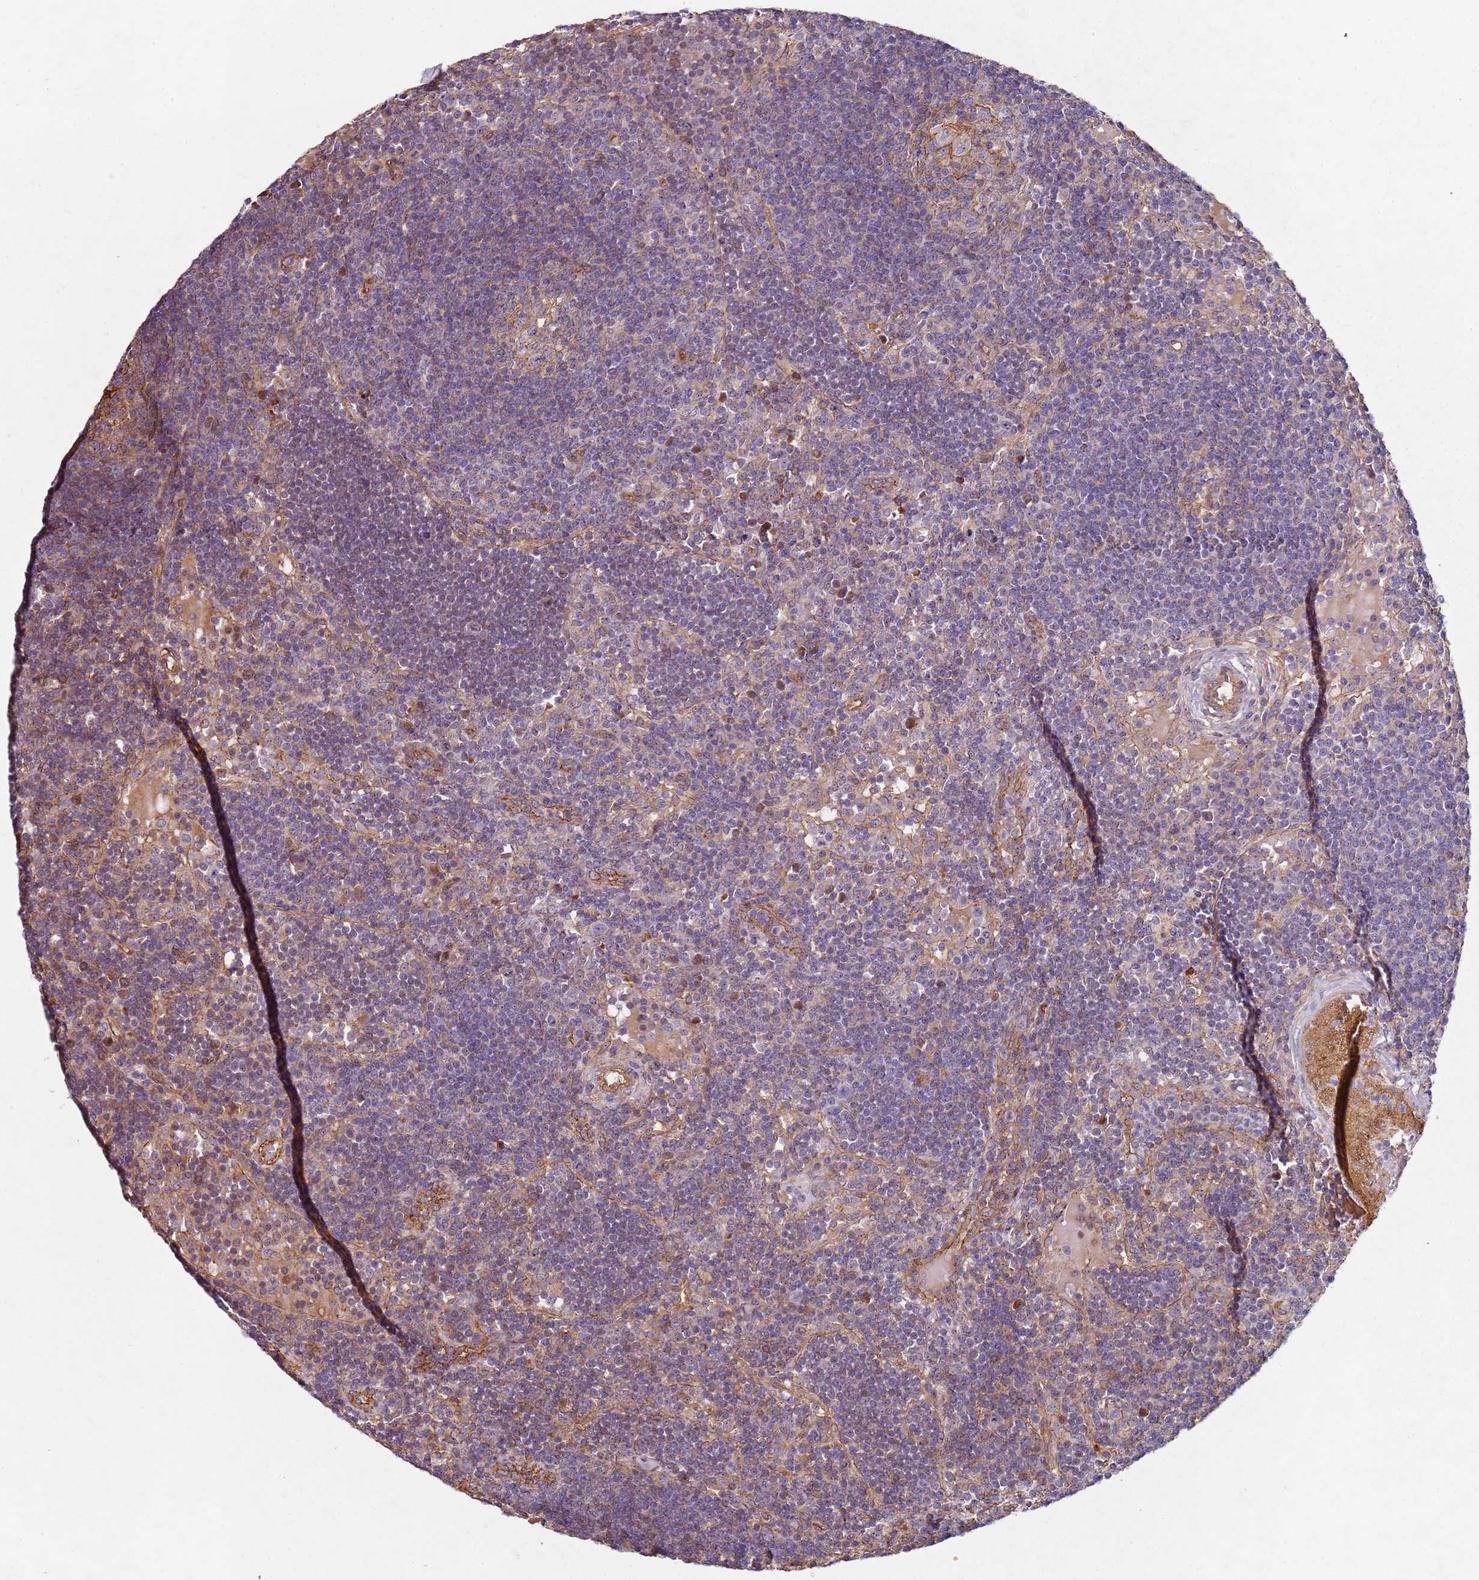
{"staining": {"intensity": "negative", "quantity": "none", "location": "none"}, "tissue": "lymph node", "cell_type": "Germinal center cells", "image_type": "normal", "snomed": [{"axis": "morphology", "description": "Normal tissue, NOS"}, {"axis": "topography", "description": "Lymph node"}], "caption": "DAB (3,3'-diaminobenzidine) immunohistochemical staining of normal lymph node displays no significant staining in germinal center cells.", "gene": "C2CD4B", "patient": {"sex": "male", "age": 53}}